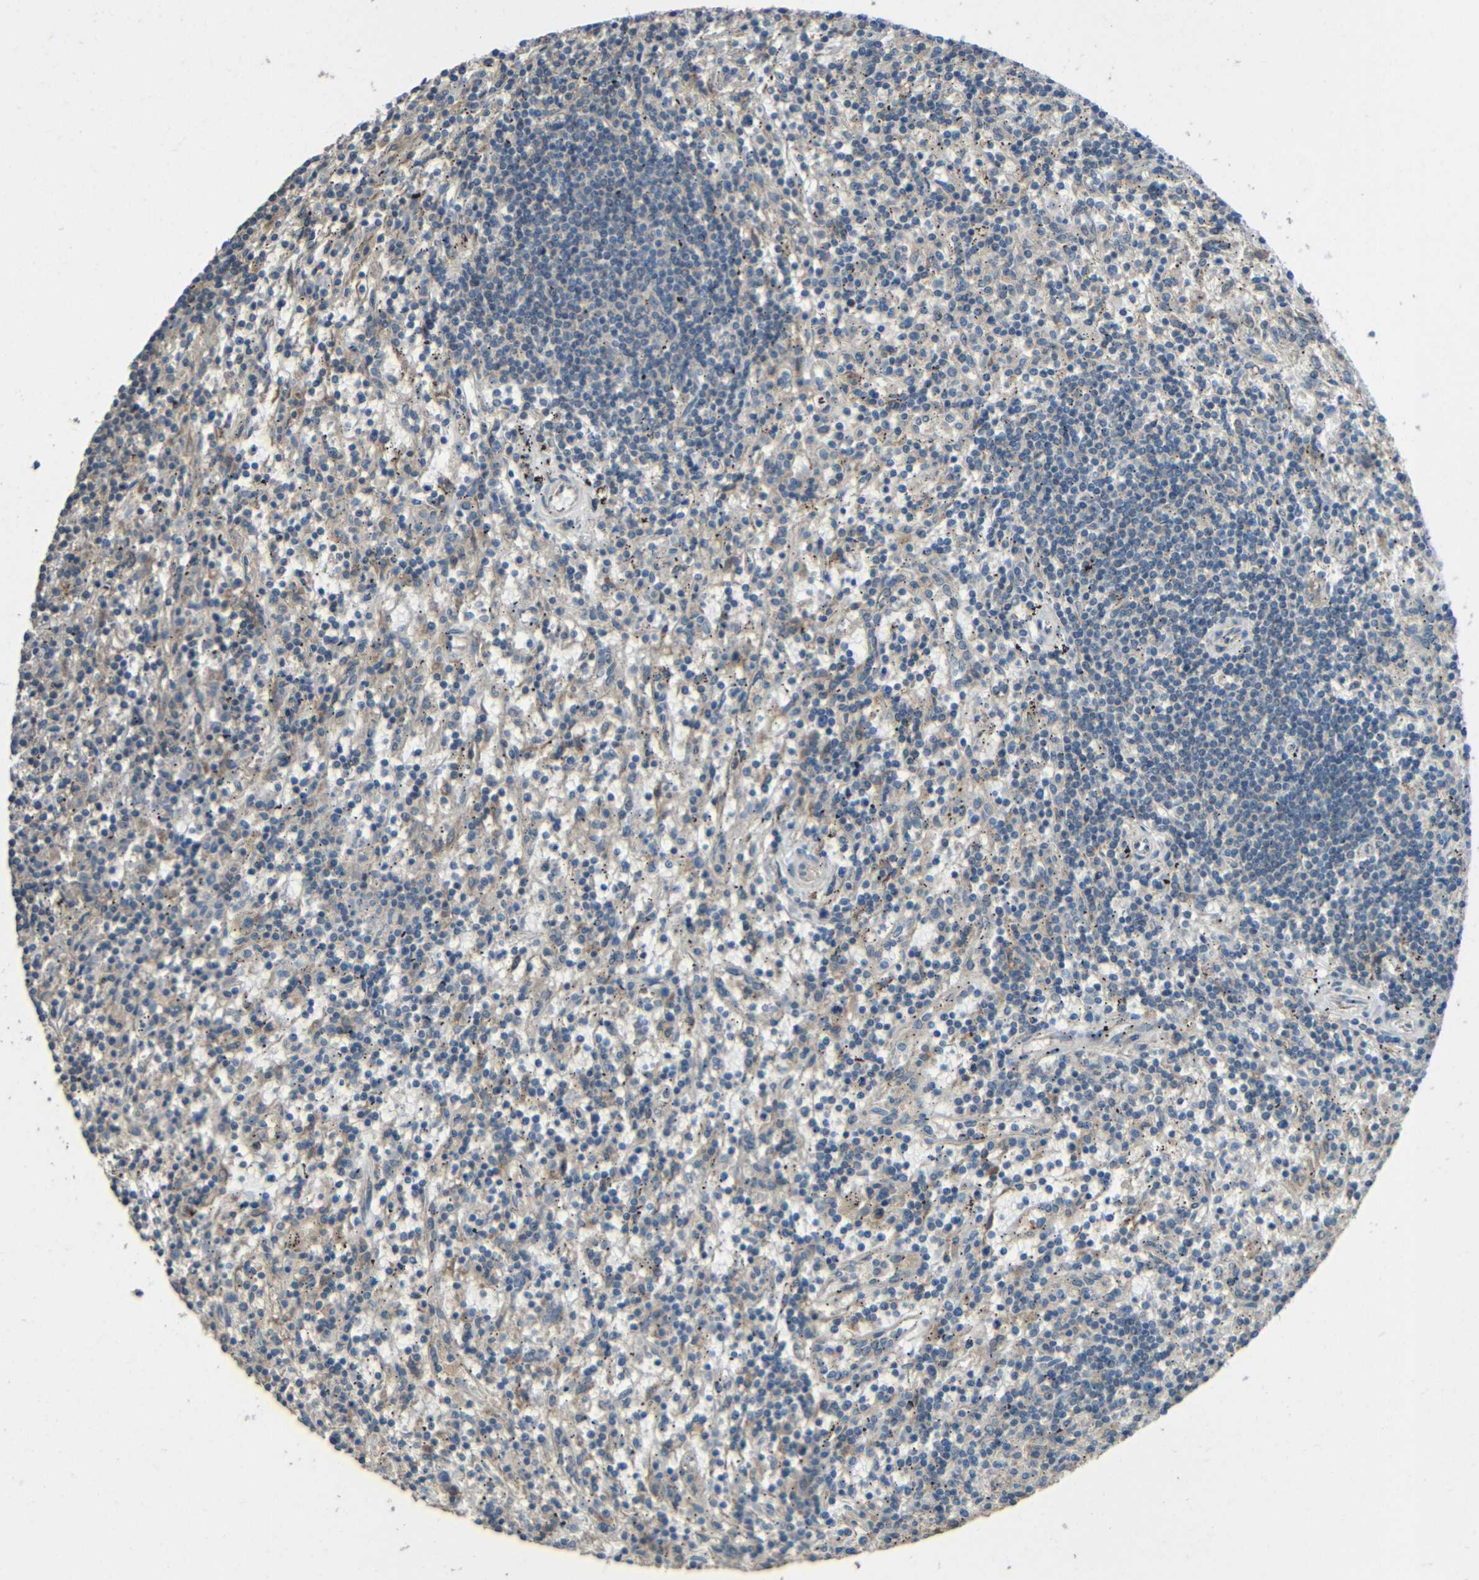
{"staining": {"intensity": "weak", "quantity": "<25%", "location": "cytoplasmic/membranous"}, "tissue": "lymphoma", "cell_type": "Tumor cells", "image_type": "cancer", "snomed": [{"axis": "morphology", "description": "Malignant lymphoma, non-Hodgkin's type, Low grade"}, {"axis": "topography", "description": "Spleen"}], "caption": "Tumor cells are negative for protein expression in human low-grade malignant lymphoma, non-Hodgkin's type.", "gene": "ACACA", "patient": {"sex": "male", "age": 76}}